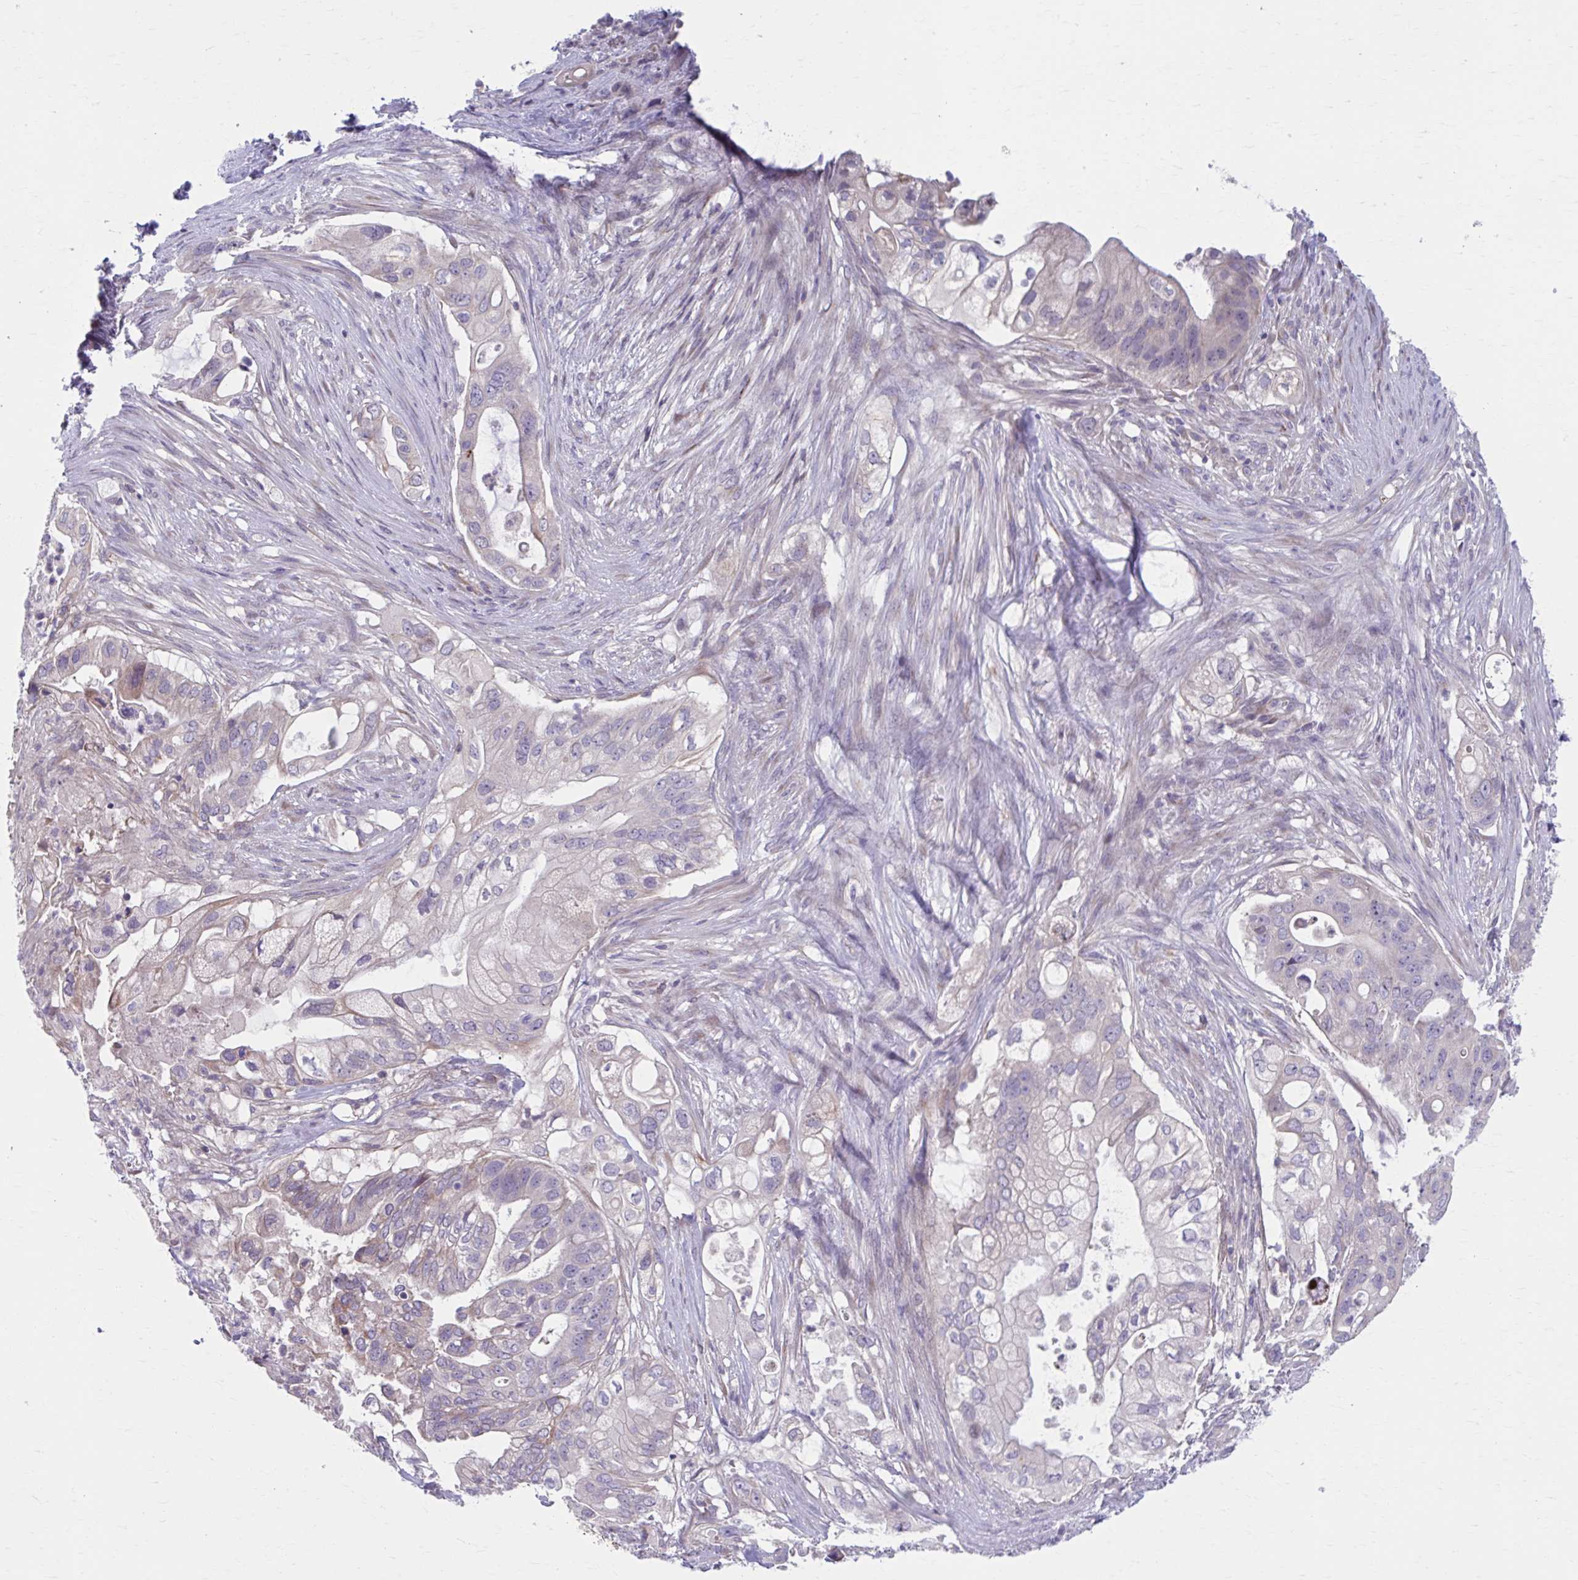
{"staining": {"intensity": "weak", "quantity": "<25%", "location": "cytoplasmic/membranous"}, "tissue": "pancreatic cancer", "cell_type": "Tumor cells", "image_type": "cancer", "snomed": [{"axis": "morphology", "description": "Adenocarcinoma, NOS"}, {"axis": "topography", "description": "Pancreas"}], "caption": "Tumor cells show no significant positivity in pancreatic cancer (adenocarcinoma). (DAB (3,3'-diaminobenzidine) immunohistochemistry visualized using brightfield microscopy, high magnification).", "gene": "CHST3", "patient": {"sex": "female", "age": 72}}